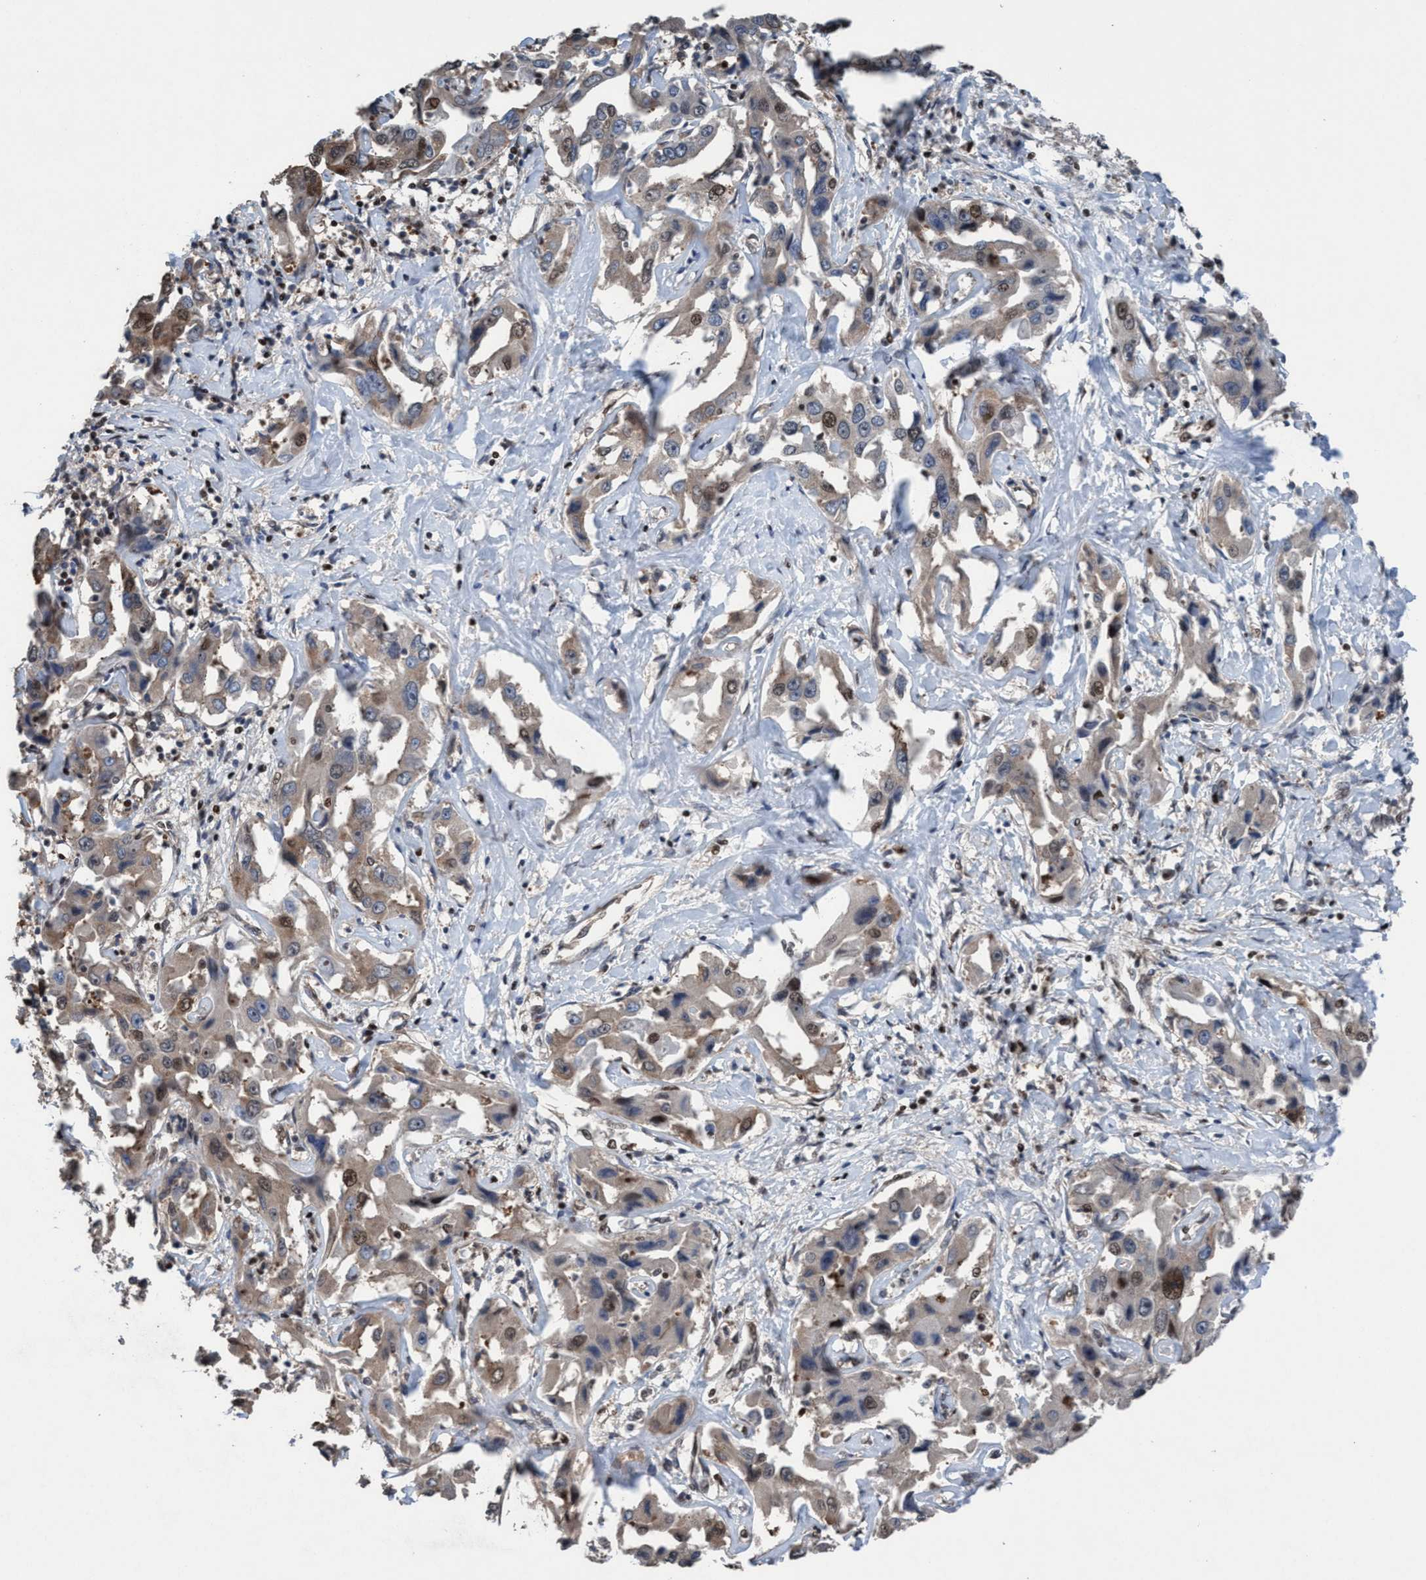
{"staining": {"intensity": "weak", "quantity": ">75%", "location": "cytoplasmic/membranous,nuclear"}, "tissue": "liver cancer", "cell_type": "Tumor cells", "image_type": "cancer", "snomed": [{"axis": "morphology", "description": "Cholangiocarcinoma"}, {"axis": "topography", "description": "Liver"}], "caption": "Protein positivity by immunohistochemistry (IHC) shows weak cytoplasmic/membranous and nuclear staining in approximately >75% of tumor cells in liver cholangiocarcinoma. (IHC, brightfield microscopy, high magnification).", "gene": "METAP2", "patient": {"sex": "male", "age": 59}}